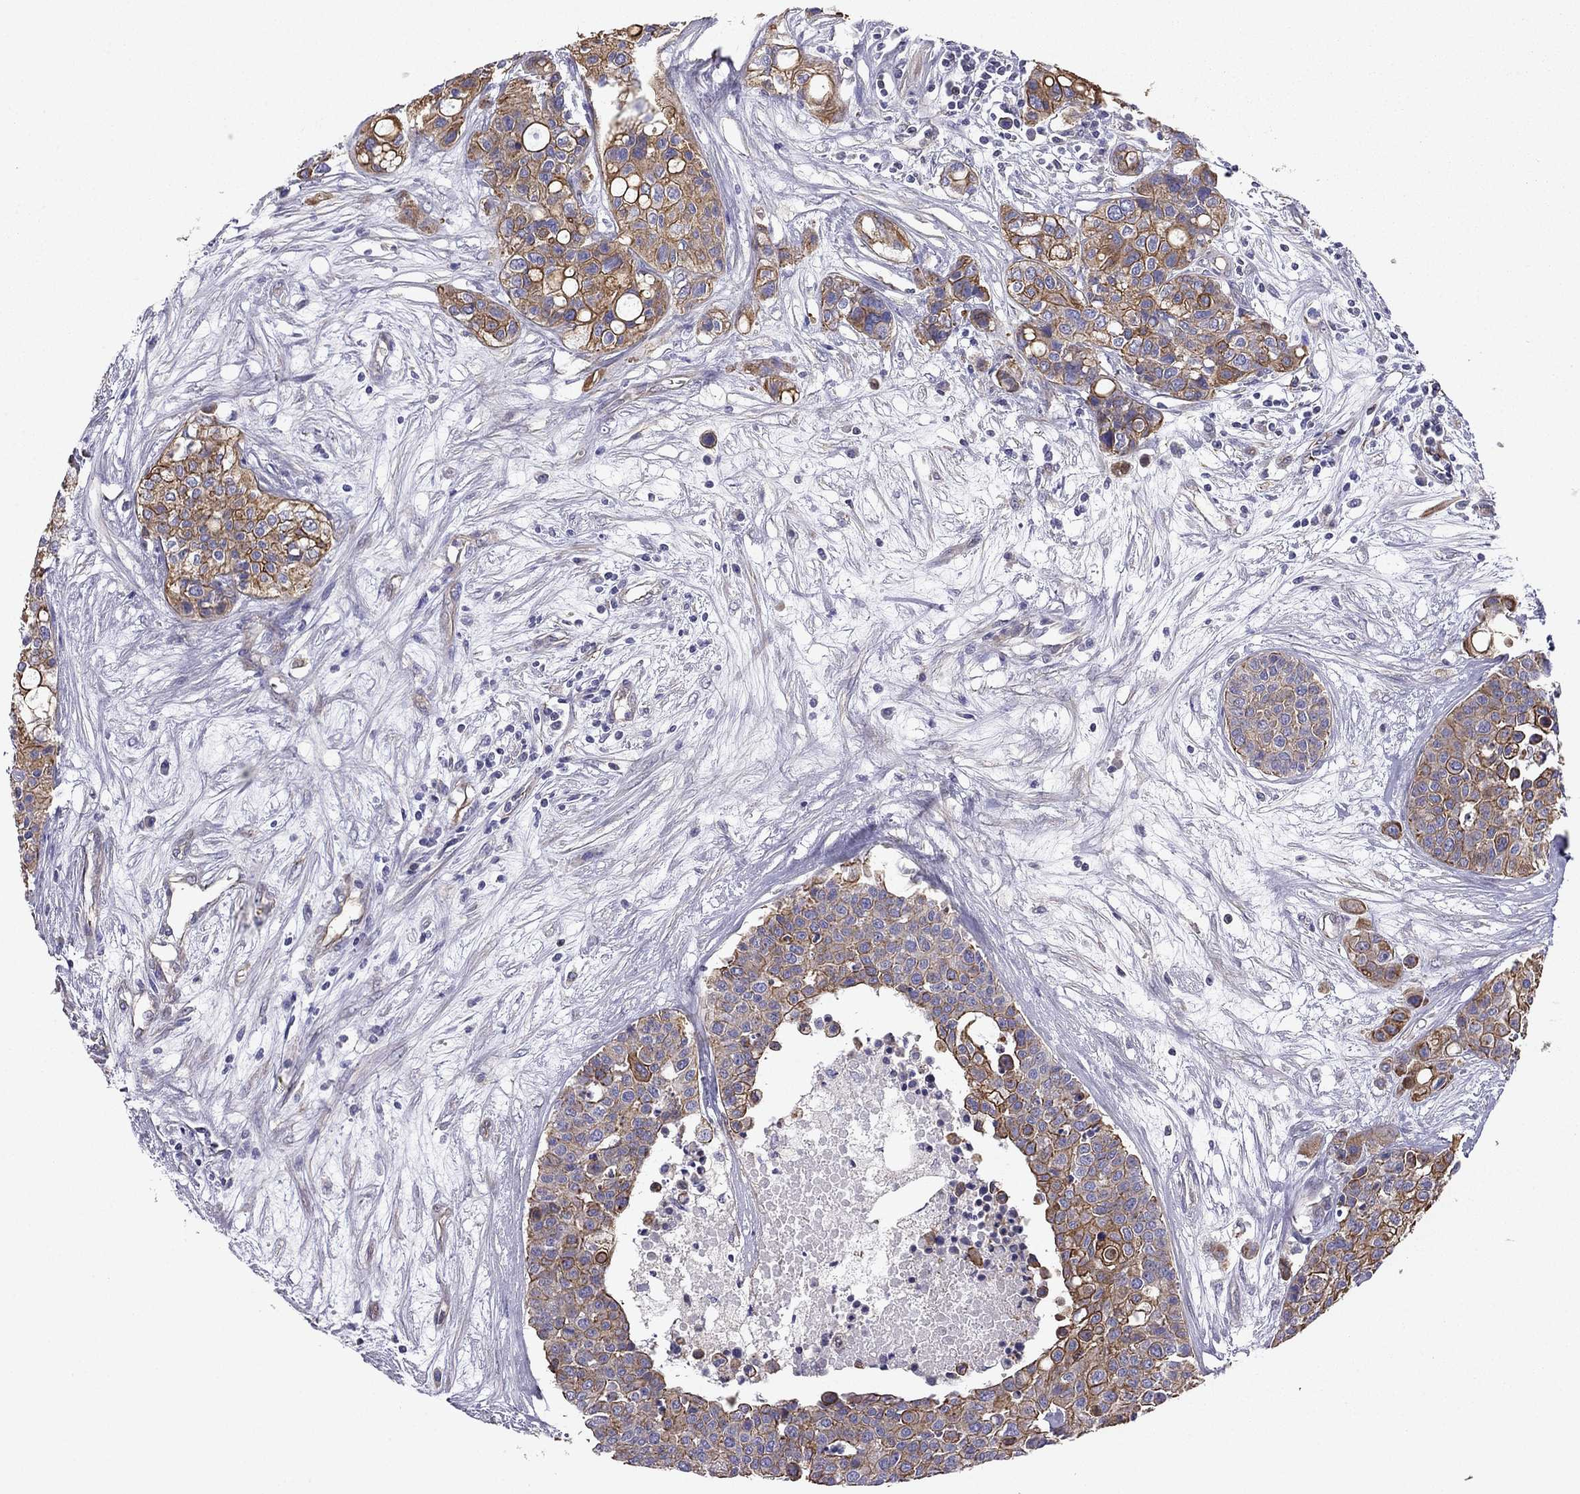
{"staining": {"intensity": "moderate", "quantity": ">75%", "location": "cytoplasmic/membranous"}, "tissue": "carcinoid", "cell_type": "Tumor cells", "image_type": "cancer", "snomed": [{"axis": "morphology", "description": "Carcinoid, malignant, NOS"}, {"axis": "topography", "description": "Colon"}], "caption": "This photomicrograph reveals carcinoid stained with IHC to label a protein in brown. The cytoplasmic/membranous of tumor cells show moderate positivity for the protein. Nuclei are counter-stained blue.", "gene": "ENOX1", "patient": {"sex": "male", "age": 81}}